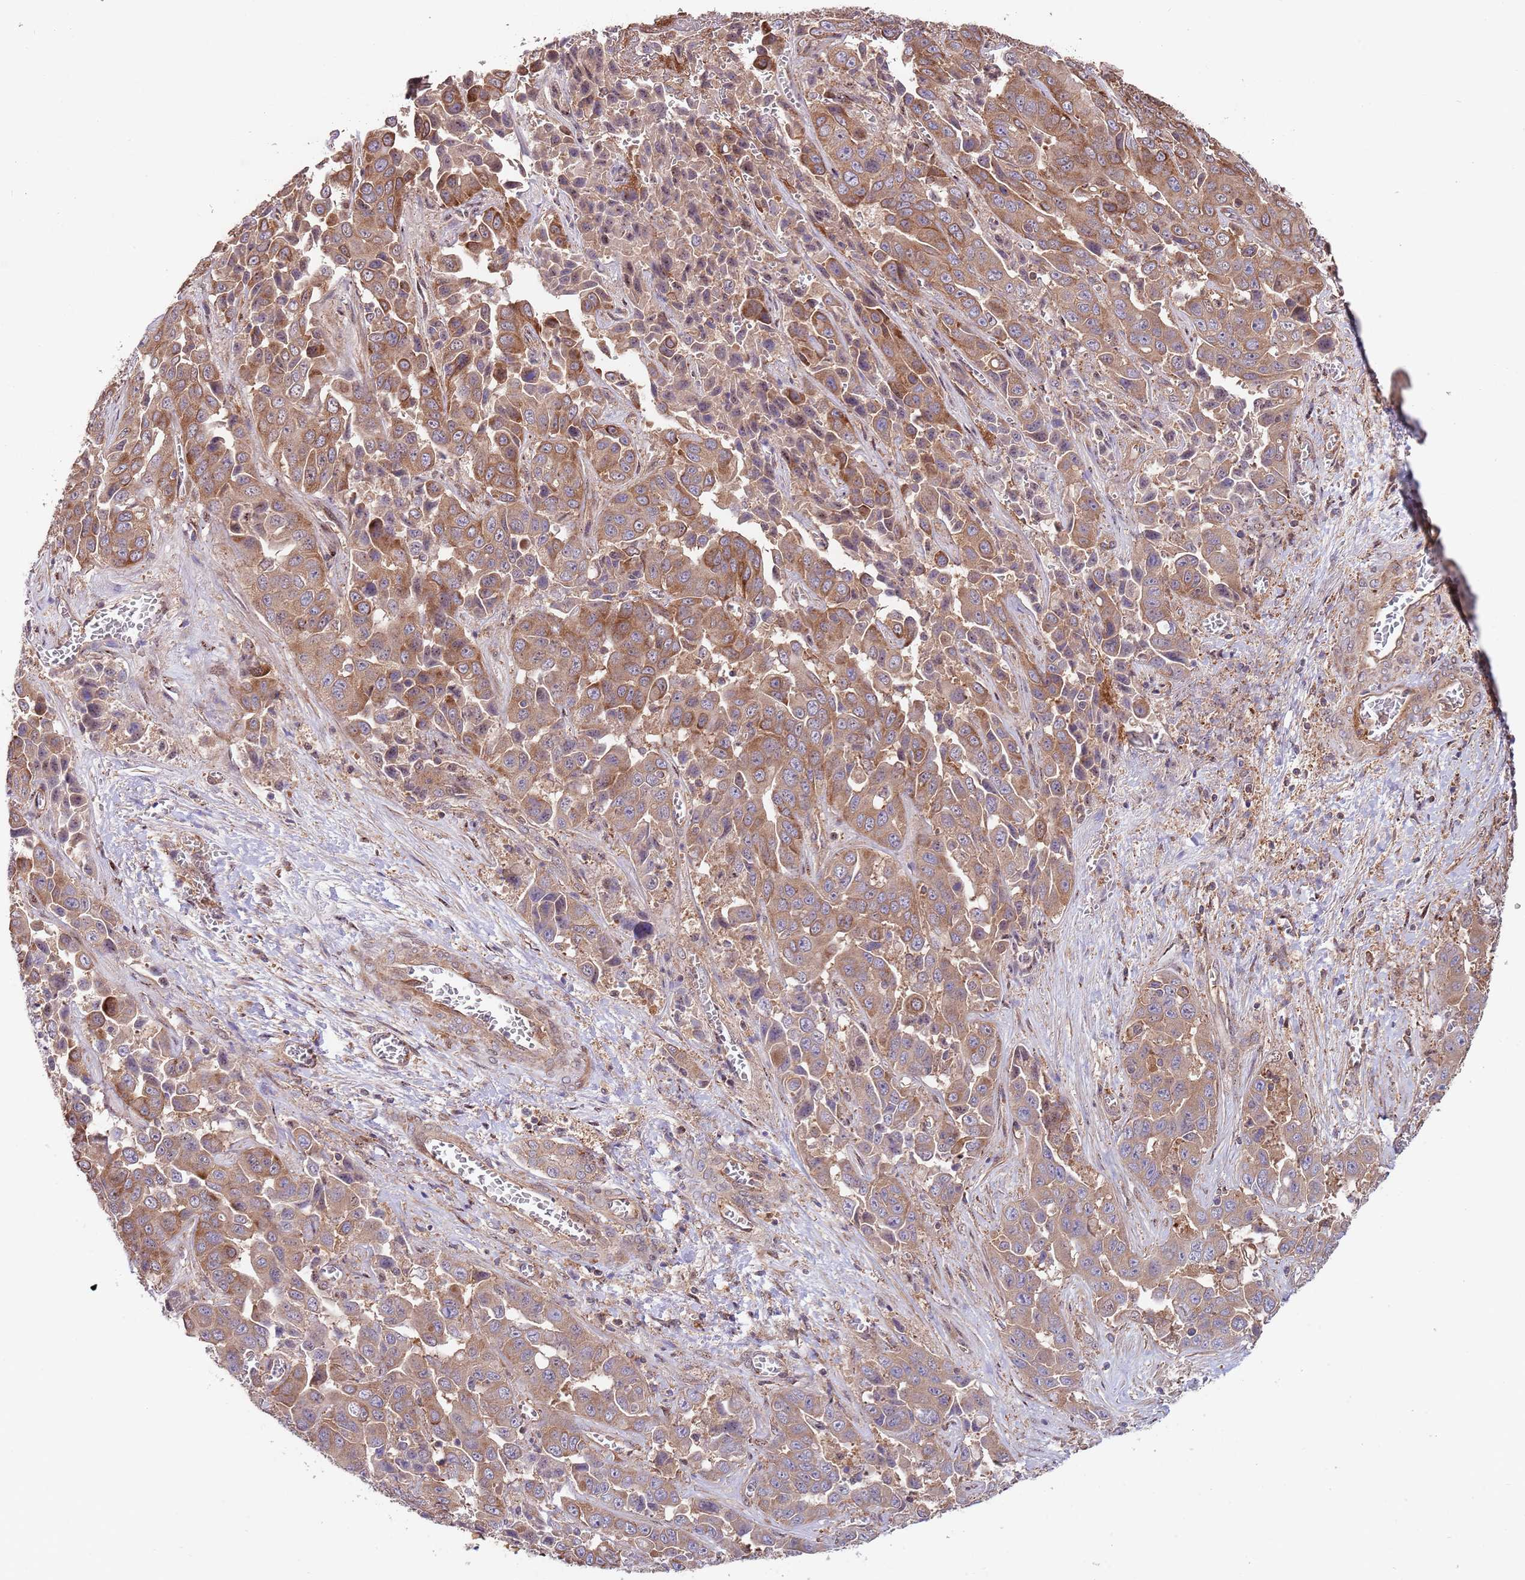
{"staining": {"intensity": "moderate", "quantity": ">75%", "location": "cytoplasmic/membranous"}, "tissue": "liver cancer", "cell_type": "Tumor cells", "image_type": "cancer", "snomed": [{"axis": "morphology", "description": "Cholangiocarcinoma"}, {"axis": "topography", "description": "Liver"}], "caption": "Immunohistochemistry (IHC) of liver cholangiocarcinoma demonstrates medium levels of moderate cytoplasmic/membranous expression in about >75% of tumor cells.", "gene": "RNF19B", "patient": {"sex": "female", "age": 52}}